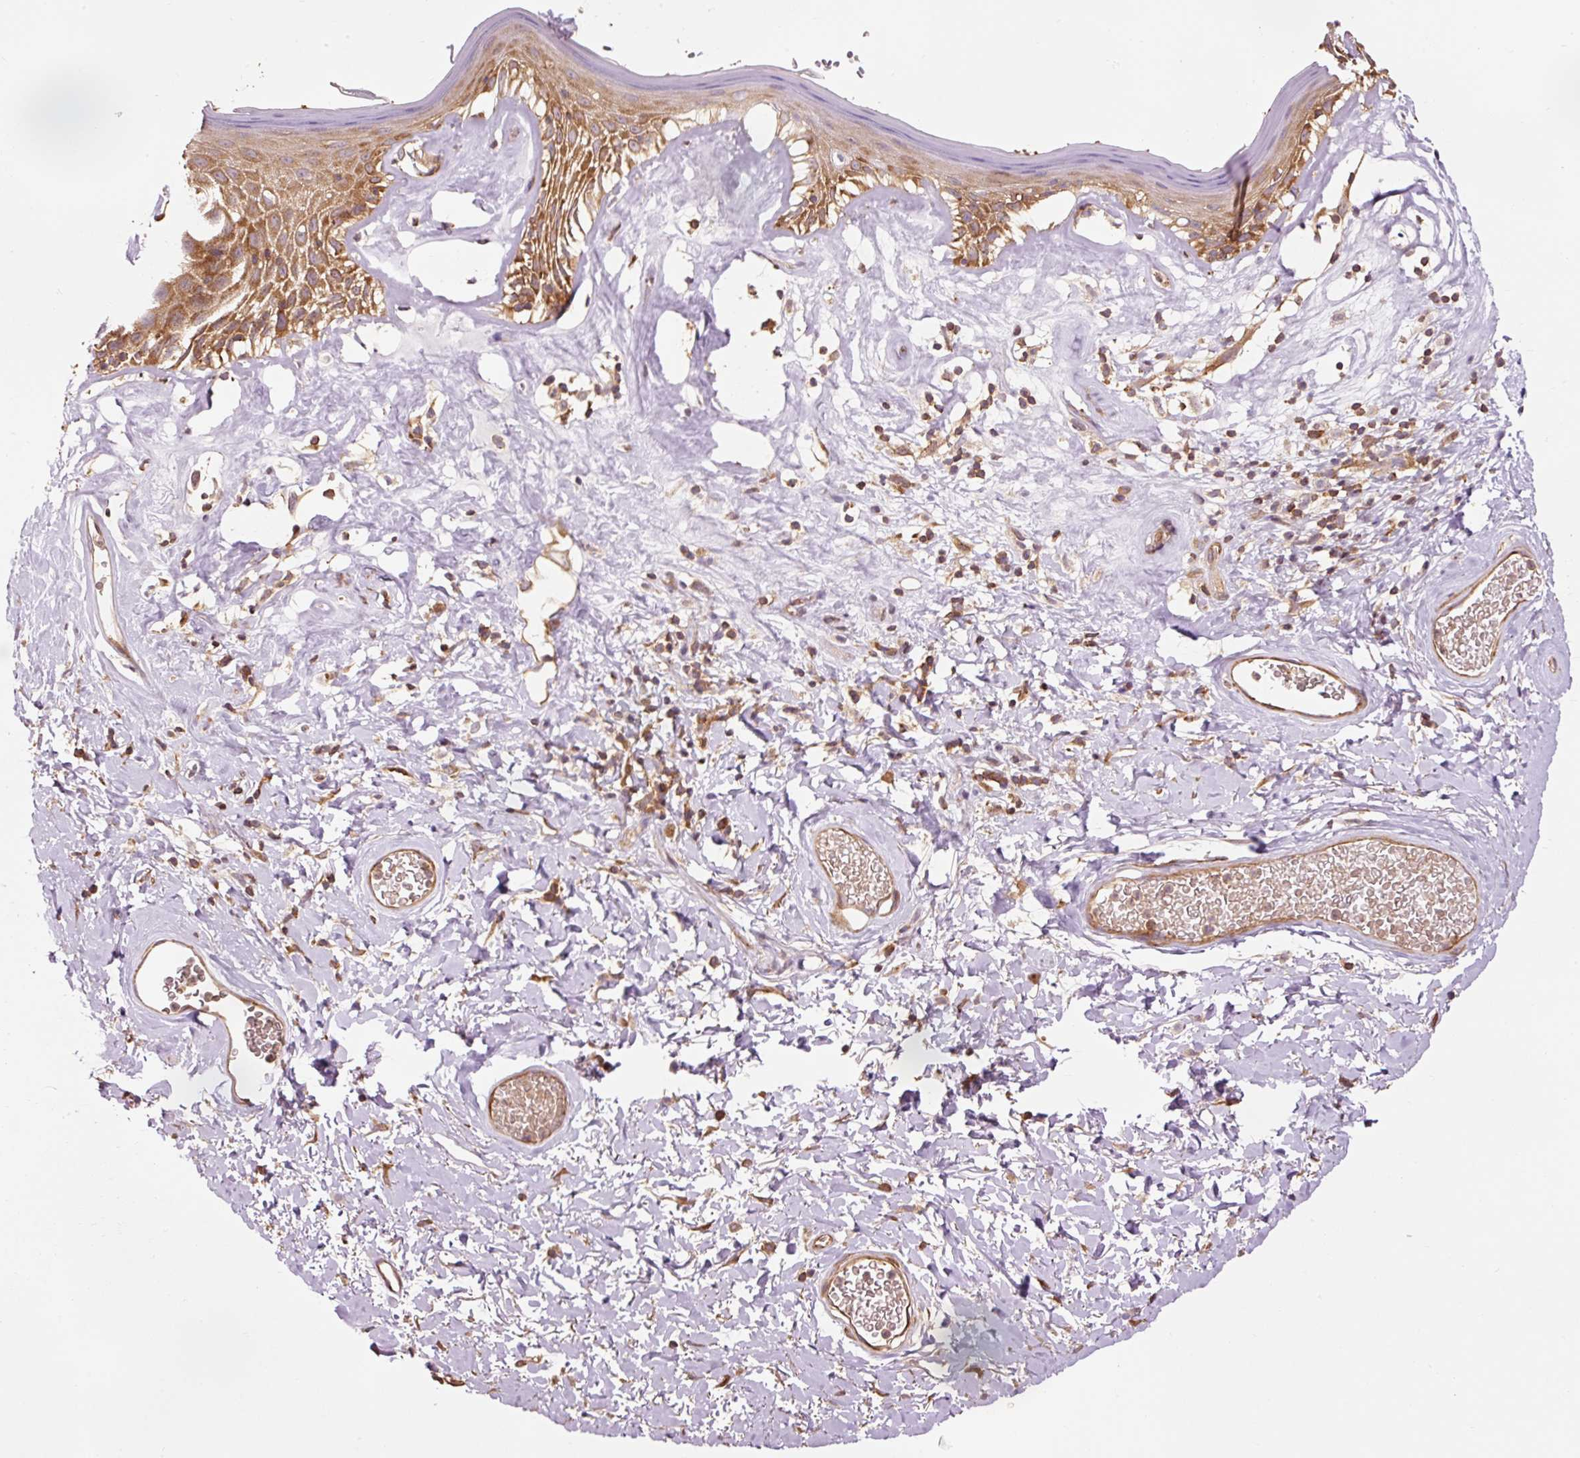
{"staining": {"intensity": "strong", "quantity": "25%-75%", "location": "cytoplasmic/membranous"}, "tissue": "skin", "cell_type": "Epidermal cells", "image_type": "normal", "snomed": [{"axis": "morphology", "description": "Normal tissue, NOS"}, {"axis": "morphology", "description": "Inflammation, NOS"}, {"axis": "topography", "description": "Vulva"}], "caption": "Immunohistochemical staining of normal skin shows 25%-75% levels of strong cytoplasmic/membranous protein staining in about 25%-75% of epidermal cells. The staining was performed using DAB (3,3'-diaminobenzidine), with brown indicating positive protein expression. Nuclei are stained blue with hematoxylin.", "gene": "PDAP1", "patient": {"sex": "female", "age": 86}}